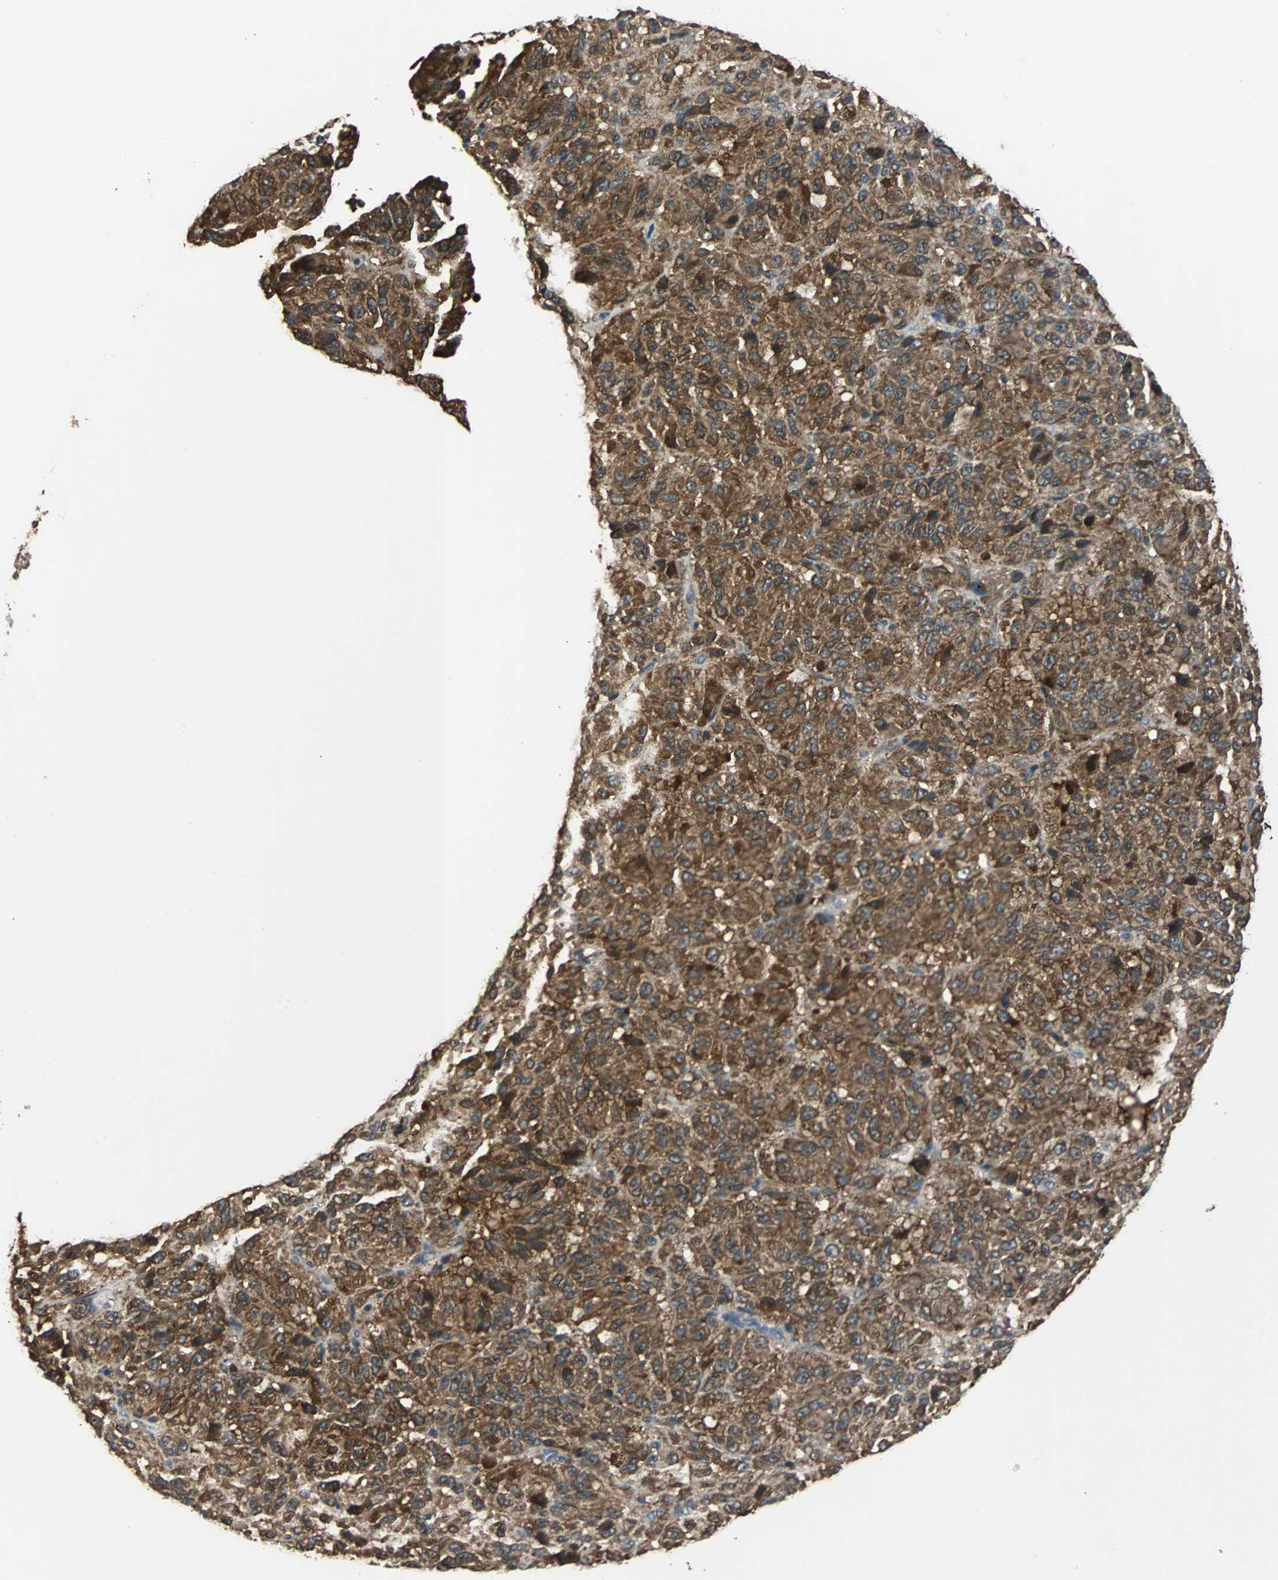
{"staining": {"intensity": "strong", "quantity": ">75%", "location": "cytoplasmic/membranous"}, "tissue": "melanoma", "cell_type": "Tumor cells", "image_type": "cancer", "snomed": [{"axis": "morphology", "description": "Malignant melanoma, Metastatic site"}, {"axis": "topography", "description": "Lung"}], "caption": "Protein analysis of malignant melanoma (metastatic site) tissue demonstrates strong cytoplasmic/membranous staining in about >75% of tumor cells. Ihc stains the protein in brown and the nuclei are stained blue.", "gene": "ABHD2", "patient": {"sex": "male", "age": 64}}